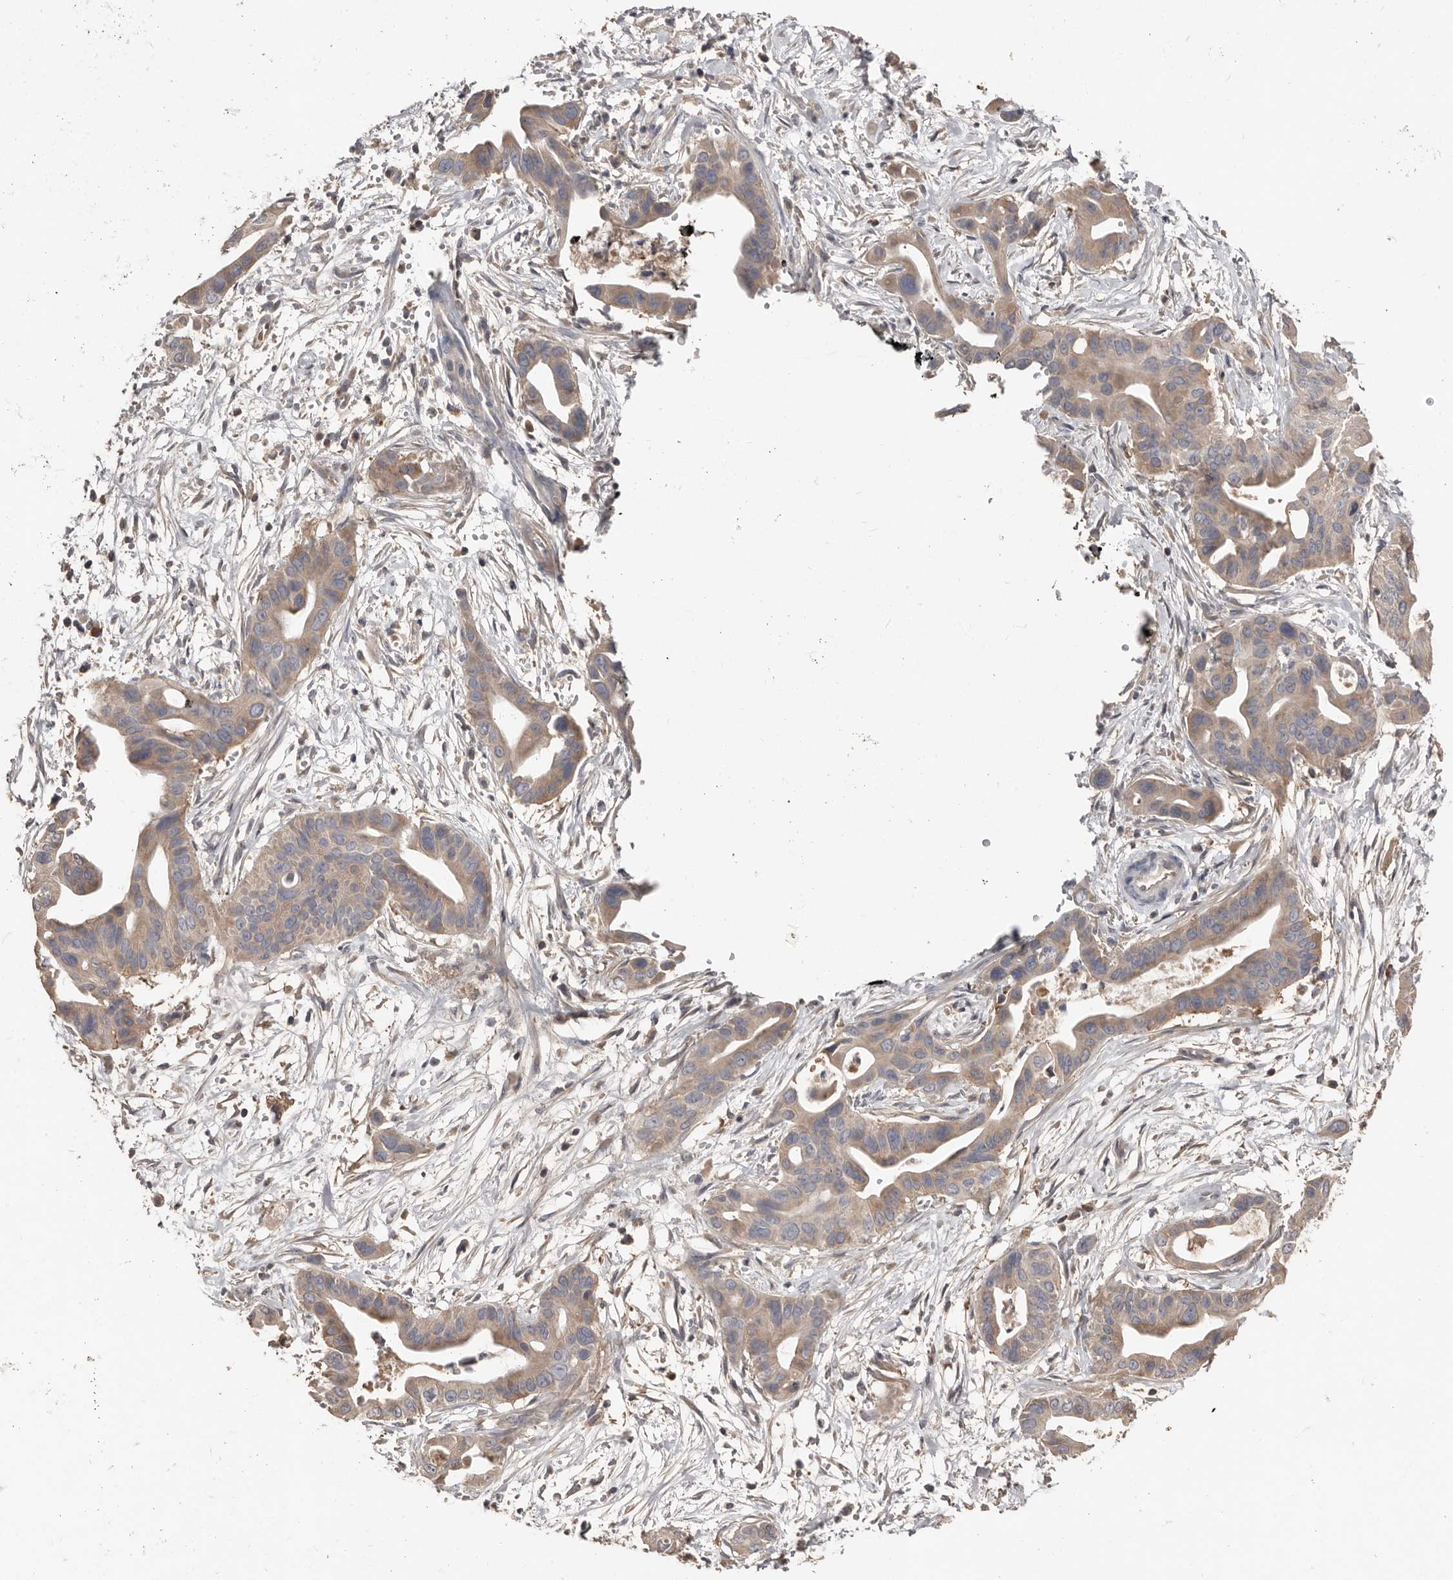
{"staining": {"intensity": "weak", "quantity": ">75%", "location": "cytoplasmic/membranous"}, "tissue": "pancreatic cancer", "cell_type": "Tumor cells", "image_type": "cancer", "snomed": [{"axis": "morphology", "description": "Adenocarcinoma, NOS"}, {"axis": "topography", "description": "Pancreas"}], "caption": "Human adenocarcinoma (pancreatic) stained for a protein (brown) displays weak cytoplasmic/membranous positive positivity in approximately >75% of tumor cells.", "gene": "SLC39A2", "patient": {"sex": "male", "age": 66}}